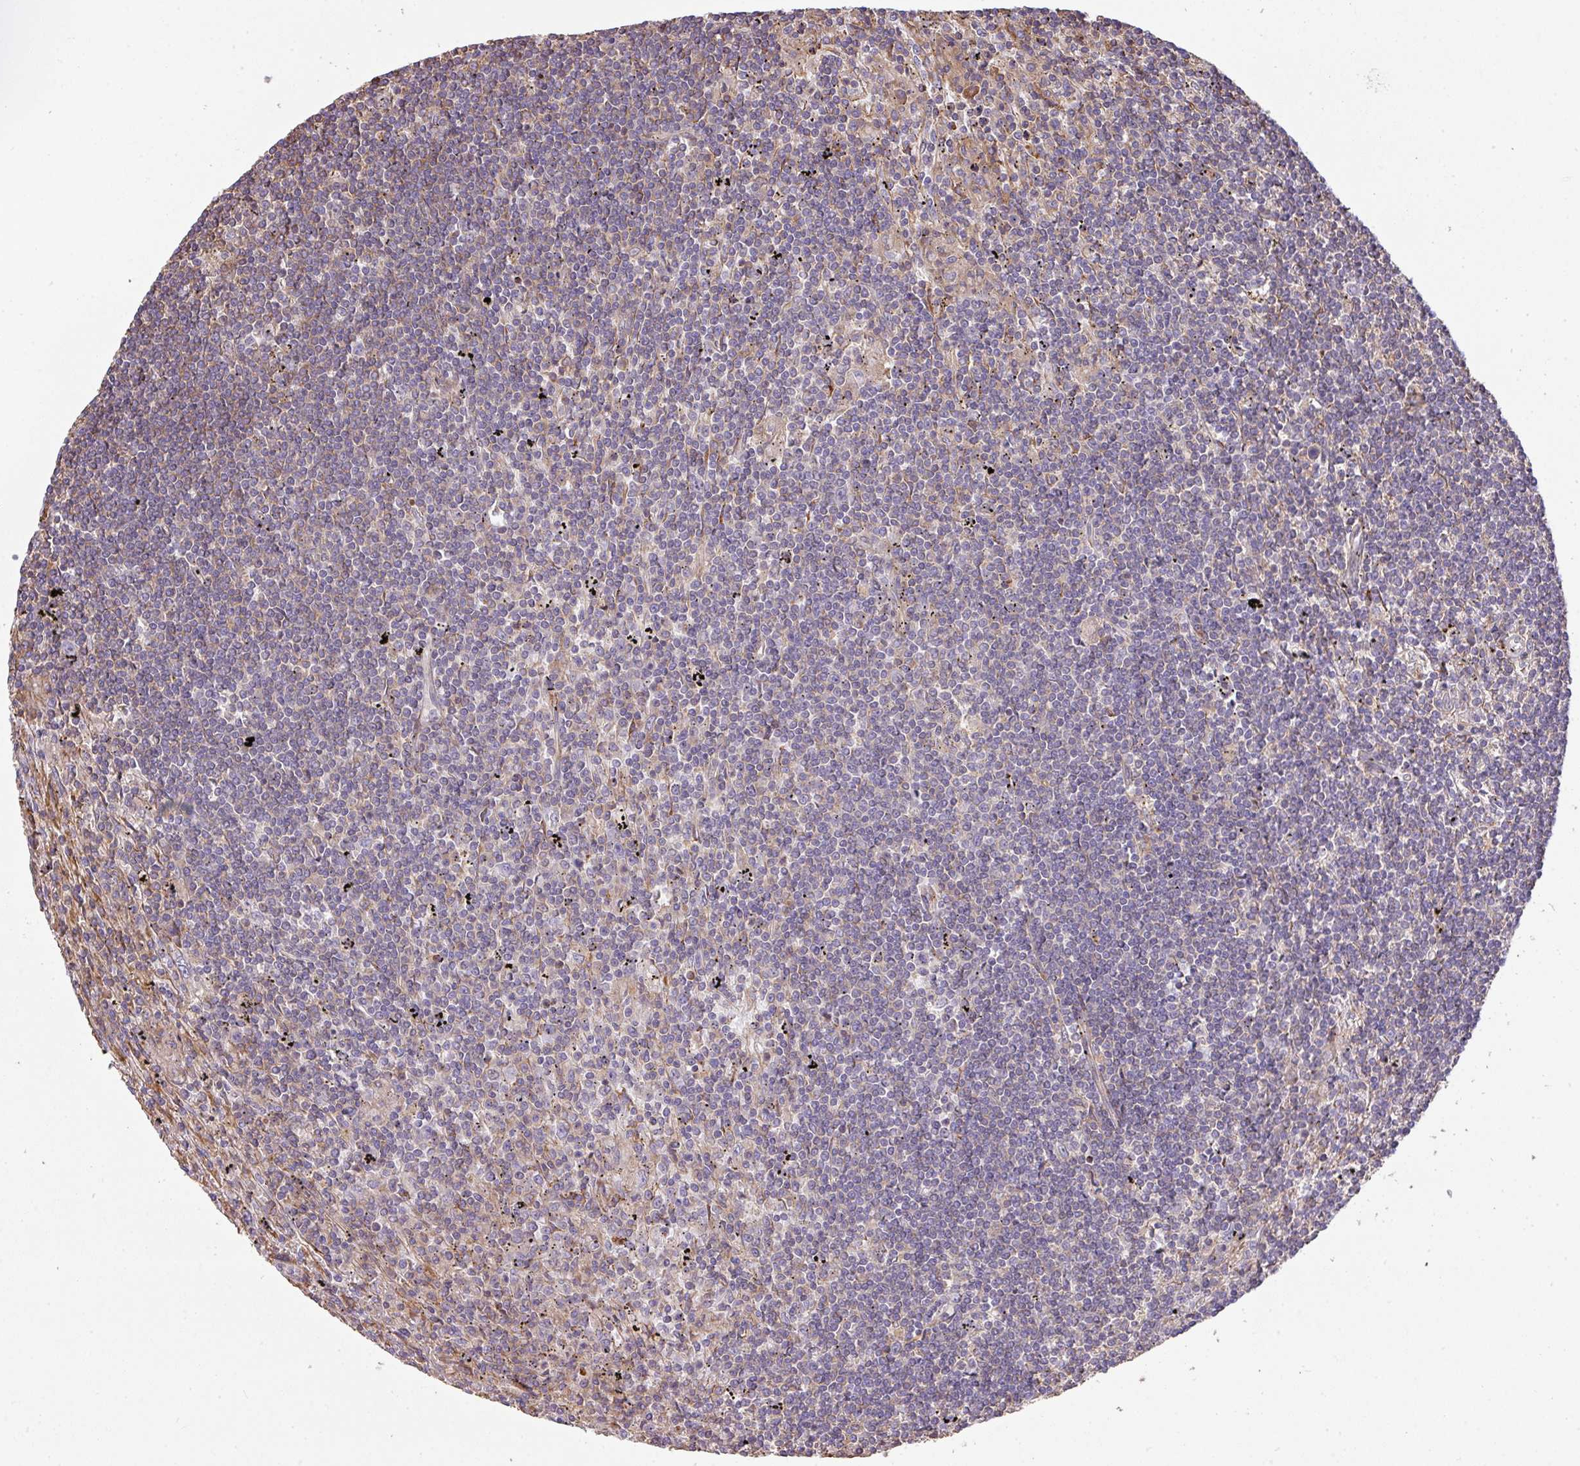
{"staining": {"intensity": "negative", "quantity": "none", "location": "none"}, "tissue": "lymphoma", "cell_type": "Tumor cells", "image_type": "cancer", "snomed": [{"axis": "morphology", "description": "Malignant lymphoma, non-Hodgkin's type, Low grade"}, {"axis": "topography", "description": "Spleen"}], "caption": "This is an IHC histopathology image of lymphoma. There is no expression in tumor cells.", "gene": "LRRC41", "patient": {"sex": "male", "age": 76}}